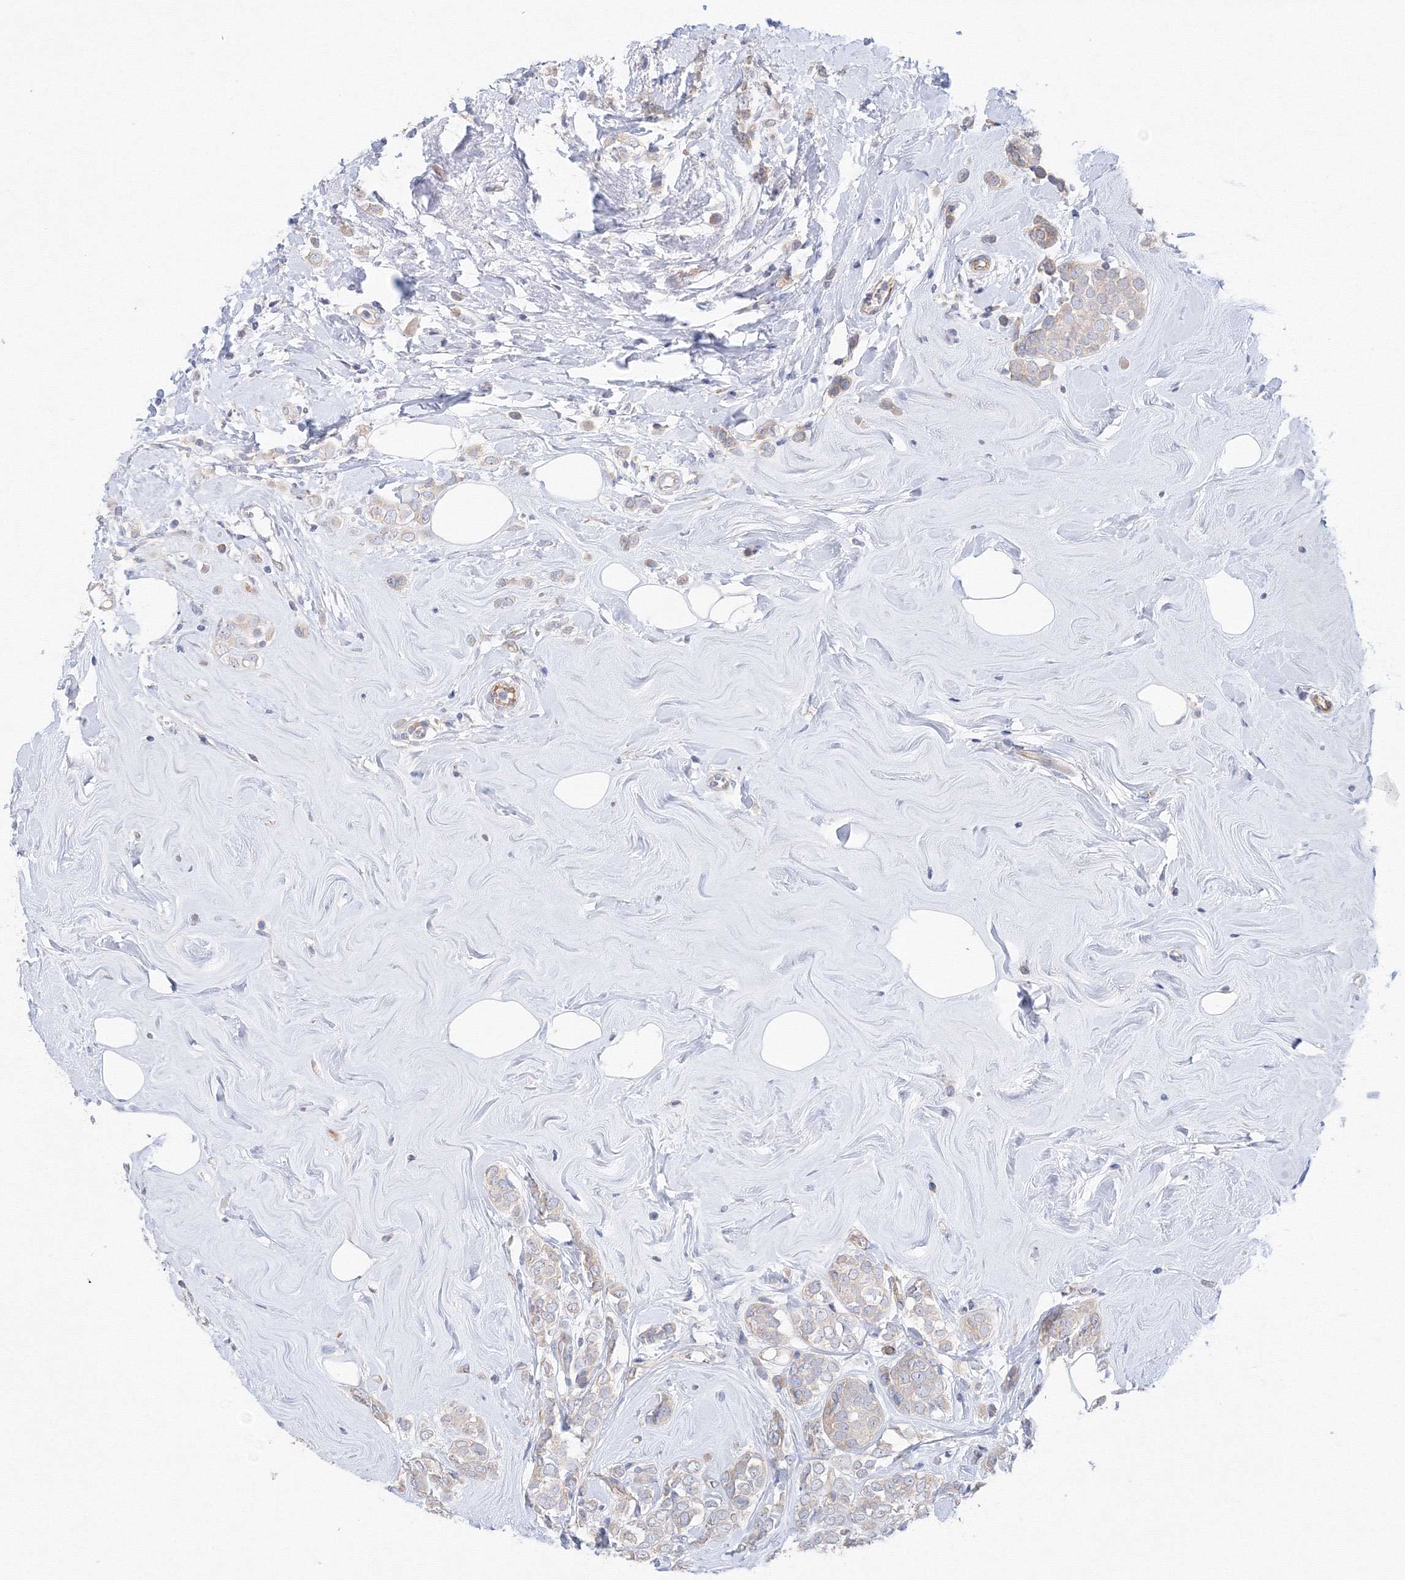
{"staining": {"intensity": "weak", "quantity": "<25%", "location": "cytoplasmic/membranous"}, "tissue": "breast cancer", "cell_type": "Tumor cells", "image_type": "cancer", "snomed": [{"axis": "morphology", "description": "Lobular carcinoma"}, {"axis": "topography", "description": "Breast"}], "caption": "Tumor cells are negative for brown protein staining in breast cancer (lobular carcinoma).", "gene": "DIS3L2", "patient": {"sex": "female", "age": 47}}